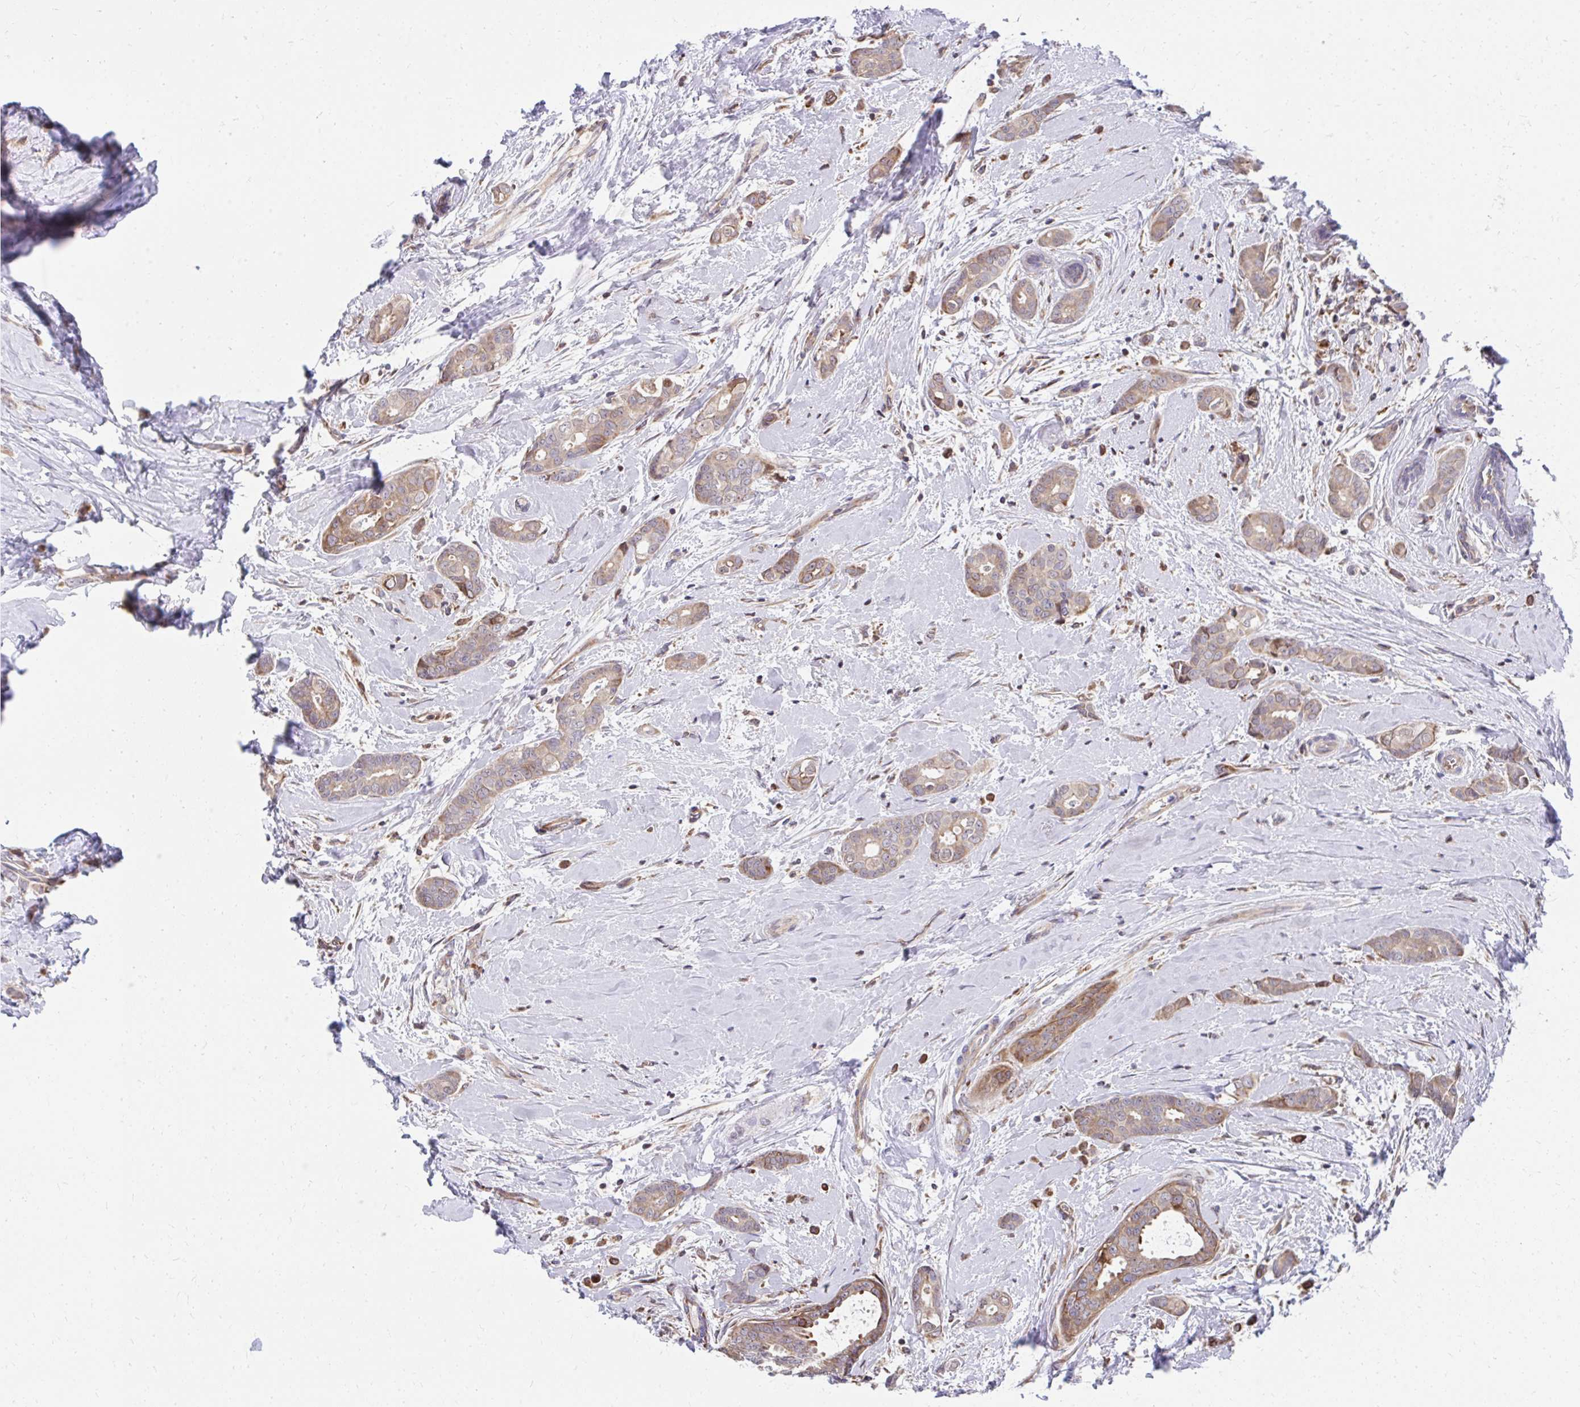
{"staining": {"intensity": "moderate", "quantity": ">75%", "location": "cytoplasmic/membranous"}, "tissue": "breast cancer", "cell_type": "Tumor cells", "image_type": "cancer", "snomed": [{"axis": "morphology", "description": "Duct carcinoma"}, {"axis": "topography", "description": "Breast"}], "caption": "There is medium levels of moderate cytoplasmic/membranous positivity in tumor cells of infiltrating ductal carcinoma (breast), as demonstrated by immunohistochemical staining (brown color).", "gene": "ZNF778", "patient": {"sex": "female", "age": 45}}